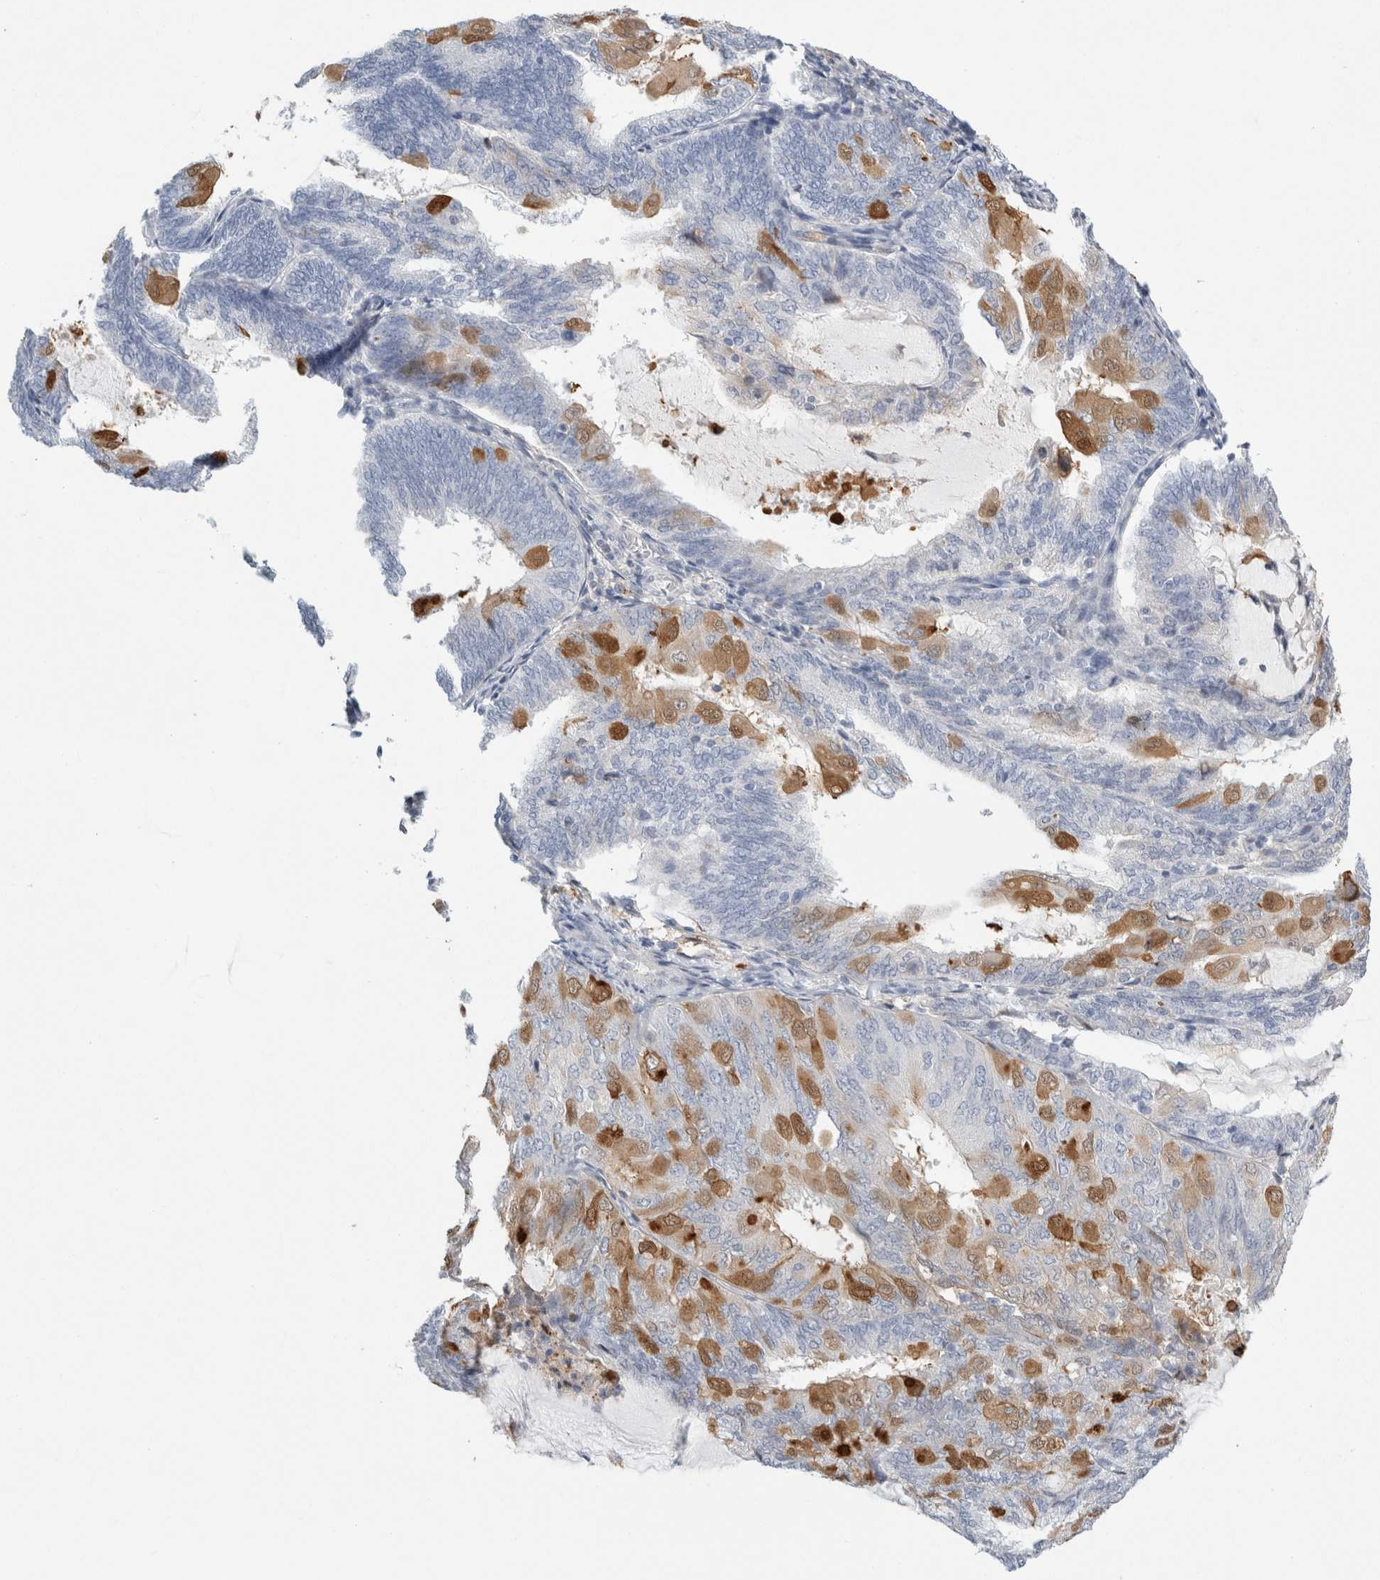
{"staining": {"intensity": "moderate", "quantity": "<25%", "location": "cytoplasmic/membranous"}, "tissue": "endometrial cancer", "cell_type": "Tumor cells", "image_type": "cancer", "snomed": [{"axis": "morphology", "description": "Adenocarcinoma, NOS"}, {"axis": "topography", "description": "Endometrium"}], "caption": "Immunohistochemical staining of human endometrial cancer (adenocarcinoma) demonstrates low levels of moderate cytoplasmic/membranous protein positivity in approximately <25% of tumor cells.", "gene": "P2RY2", "patient": {"sex": "female", "age": 81}}